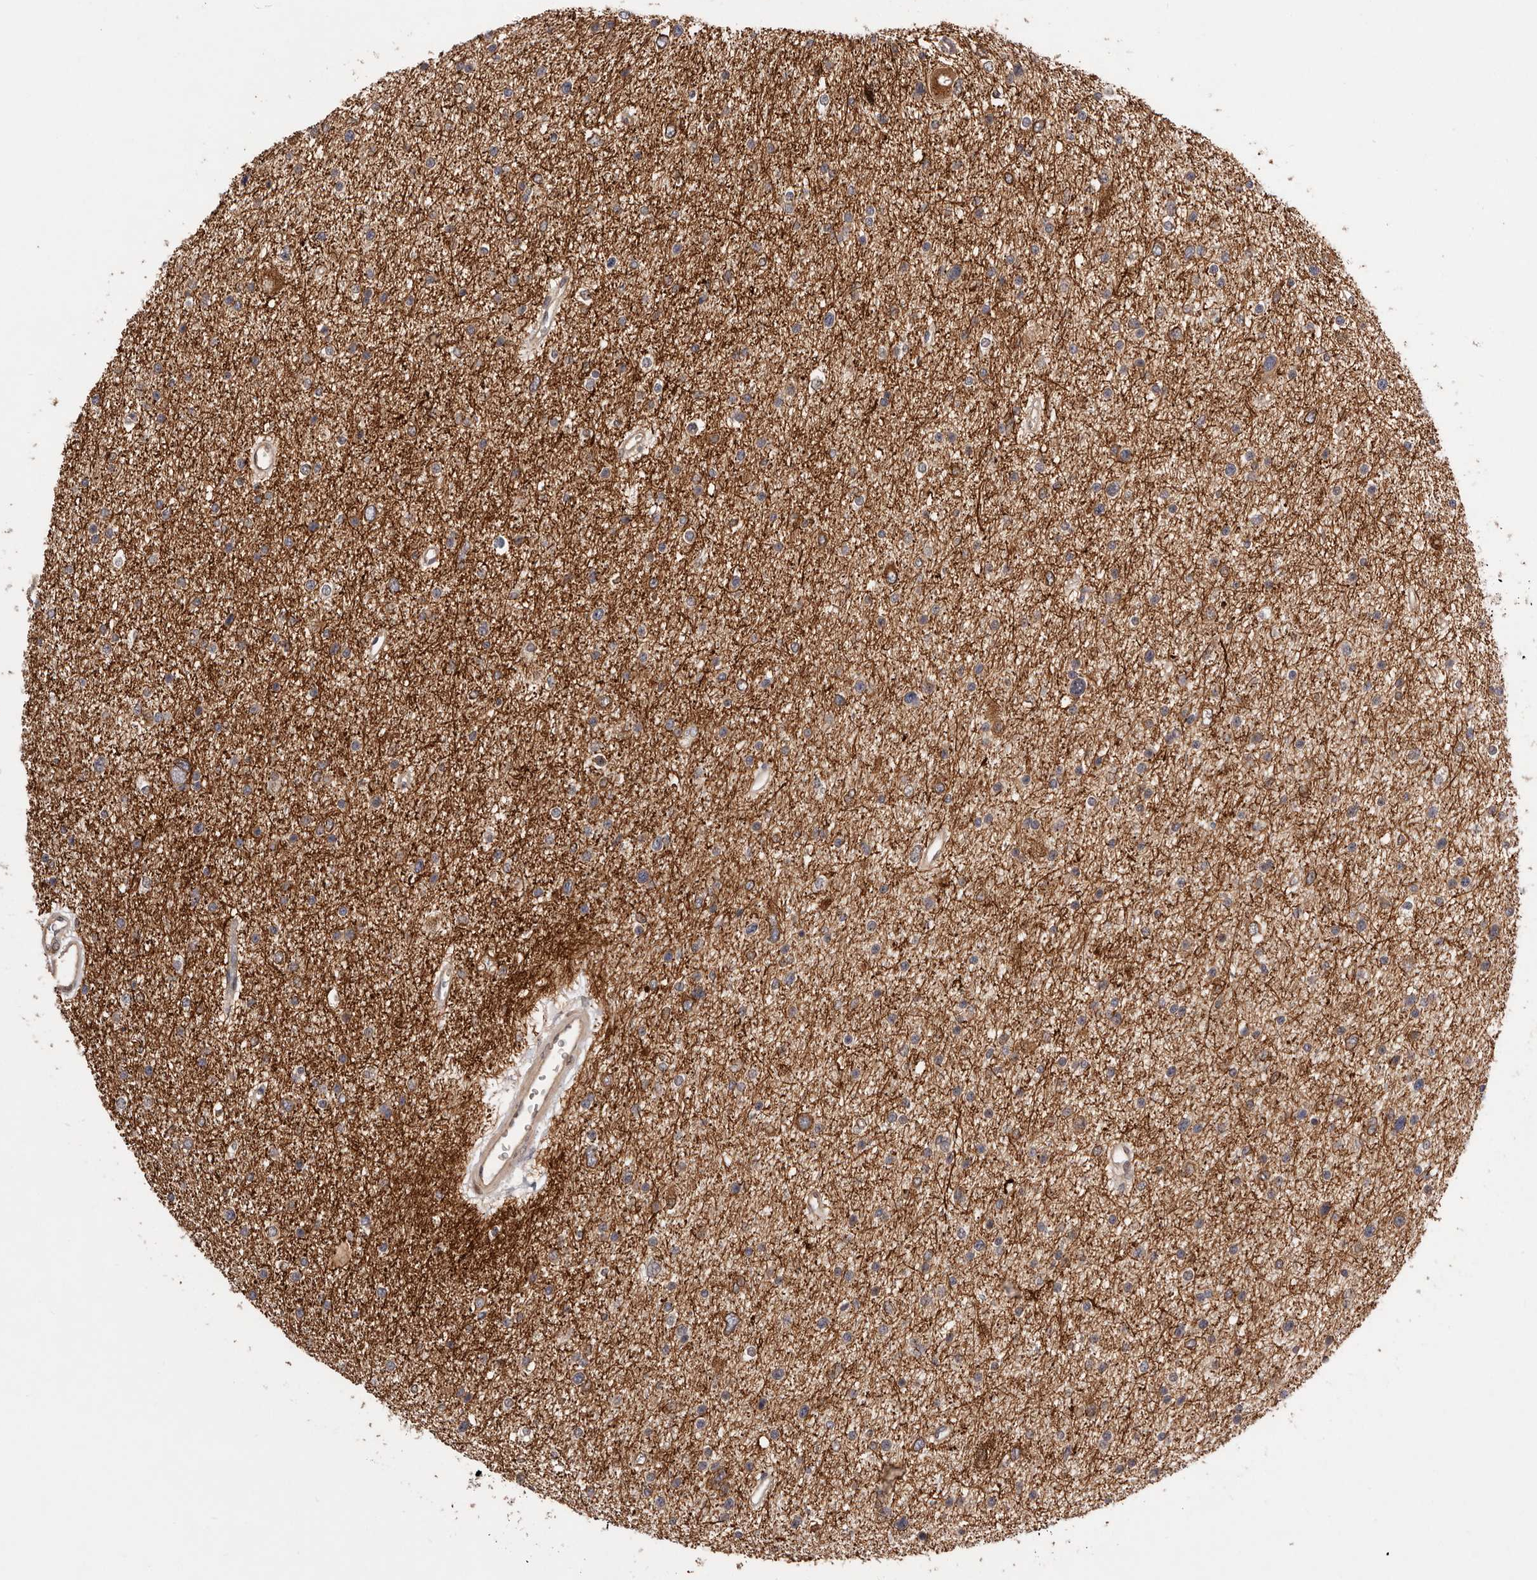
{"staining": {"intensity": "weak", "quantity": "25%-75%", "location": "cytoplasmic/membranous"}, "tissue": "glioma", "cell_type": "Tumor cells", "image_type": "cancer", "snomed": [{"axis": "morphology", "description": "Glioma, malignant, Low grade"}, {"axis": "topography", "description": "Brain"}], "caption": "Malignant low-grade glioma stained with a brown dye exhibits weak cytoplasmic/membranous positive staining in about 25%-75% of tumor cells.", "gene": "DOP1A", "patient": {"sex": "female", "age": 37}}